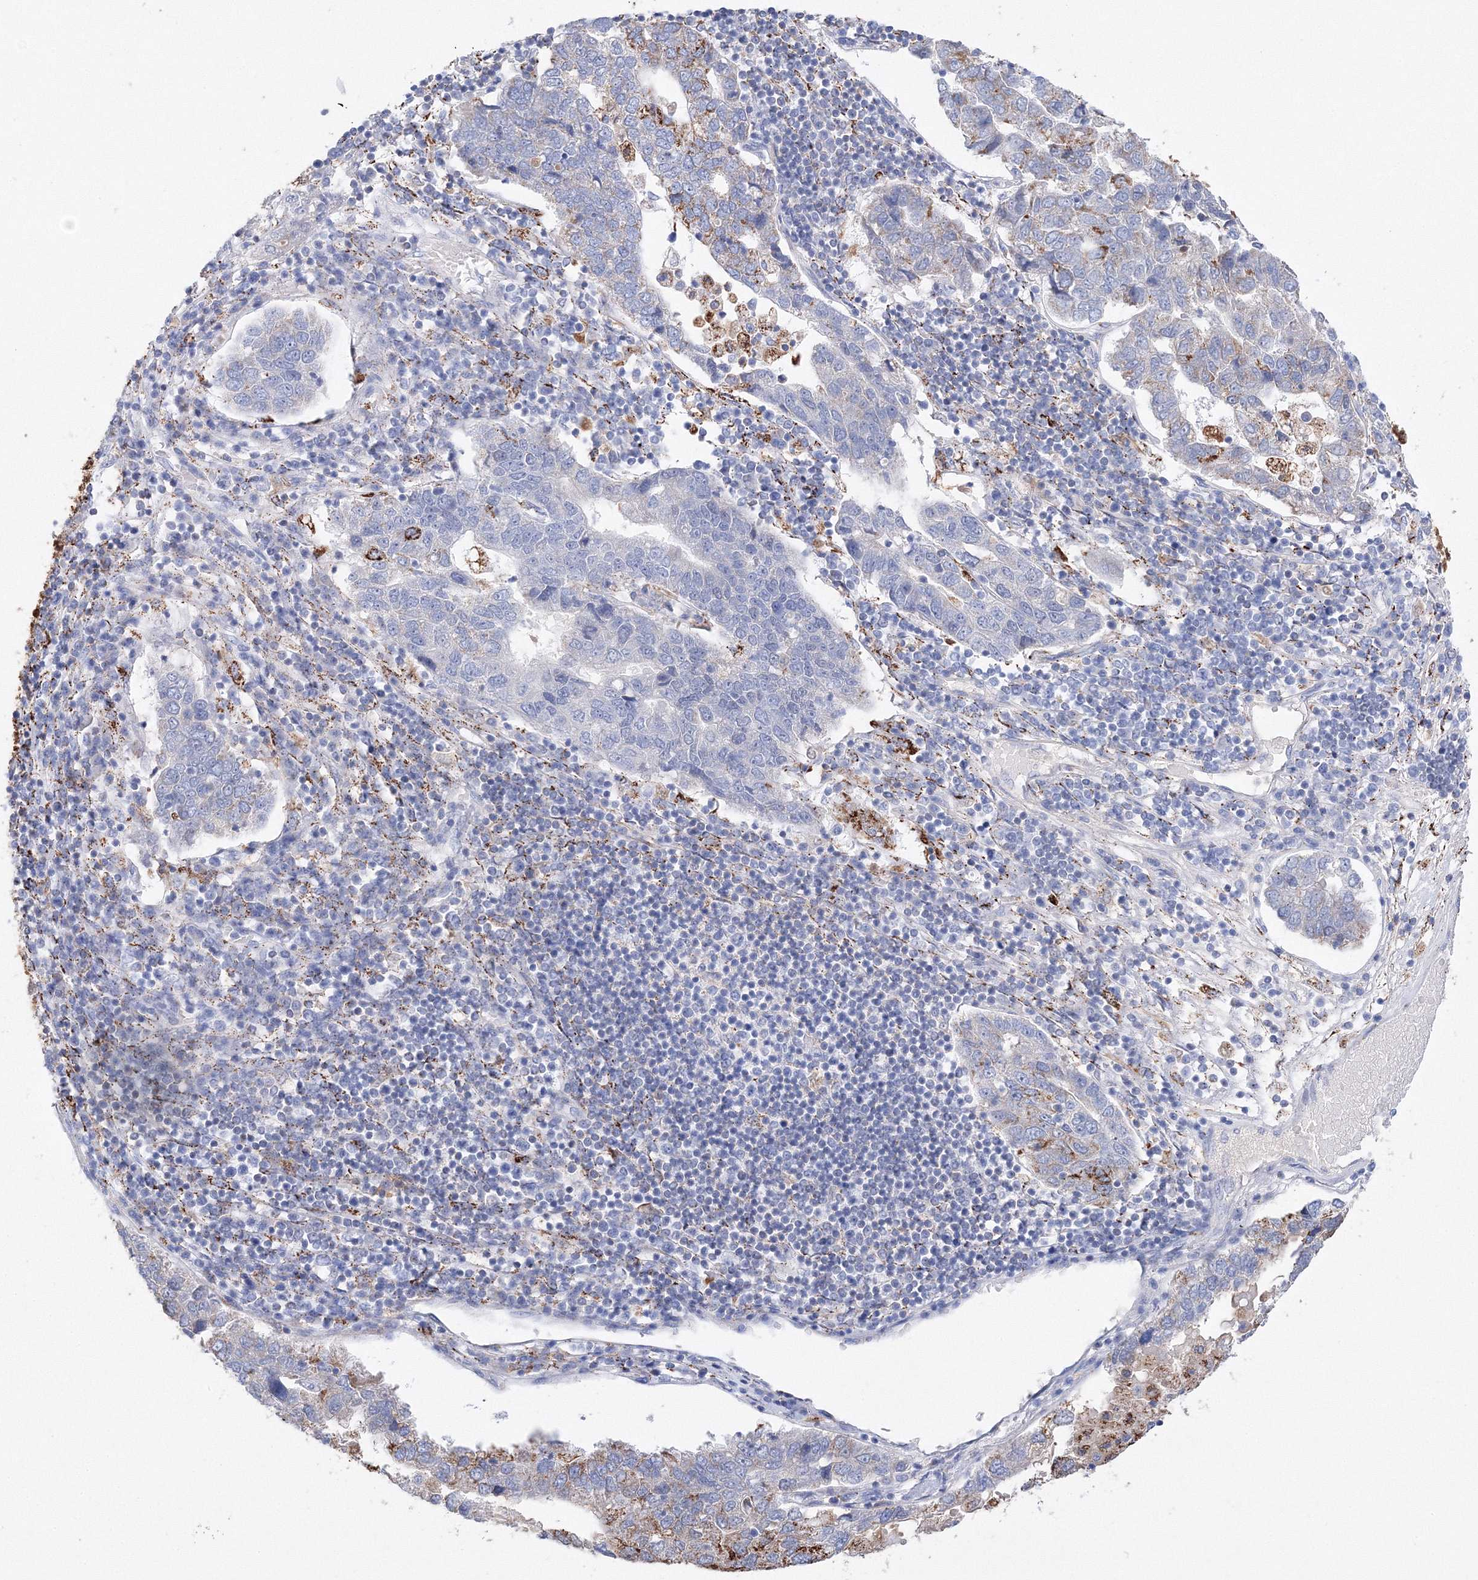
{"staining": {"intensity": "moderate", "quantity": "<25%", "location": "cytoplasmic/membranous"}, "tissue": "pancreatic cancer", "cell_type": "Tumor cells", "image_type": "cancer", "snomed": [{"axis": "morphology", "description": "Adenocarcinoma, NOS"}, {"axis": "topography", "description": "Pancreas"}], "caption": "Immunohistochemical staining of human pancreatic adenocarcinoma exhibits moderate cytoplasmic/membranous protein positivity in approximately <25% of tumor cells.", "gene": "MERTK", "patient": {"sex": "female", "age": 61}}